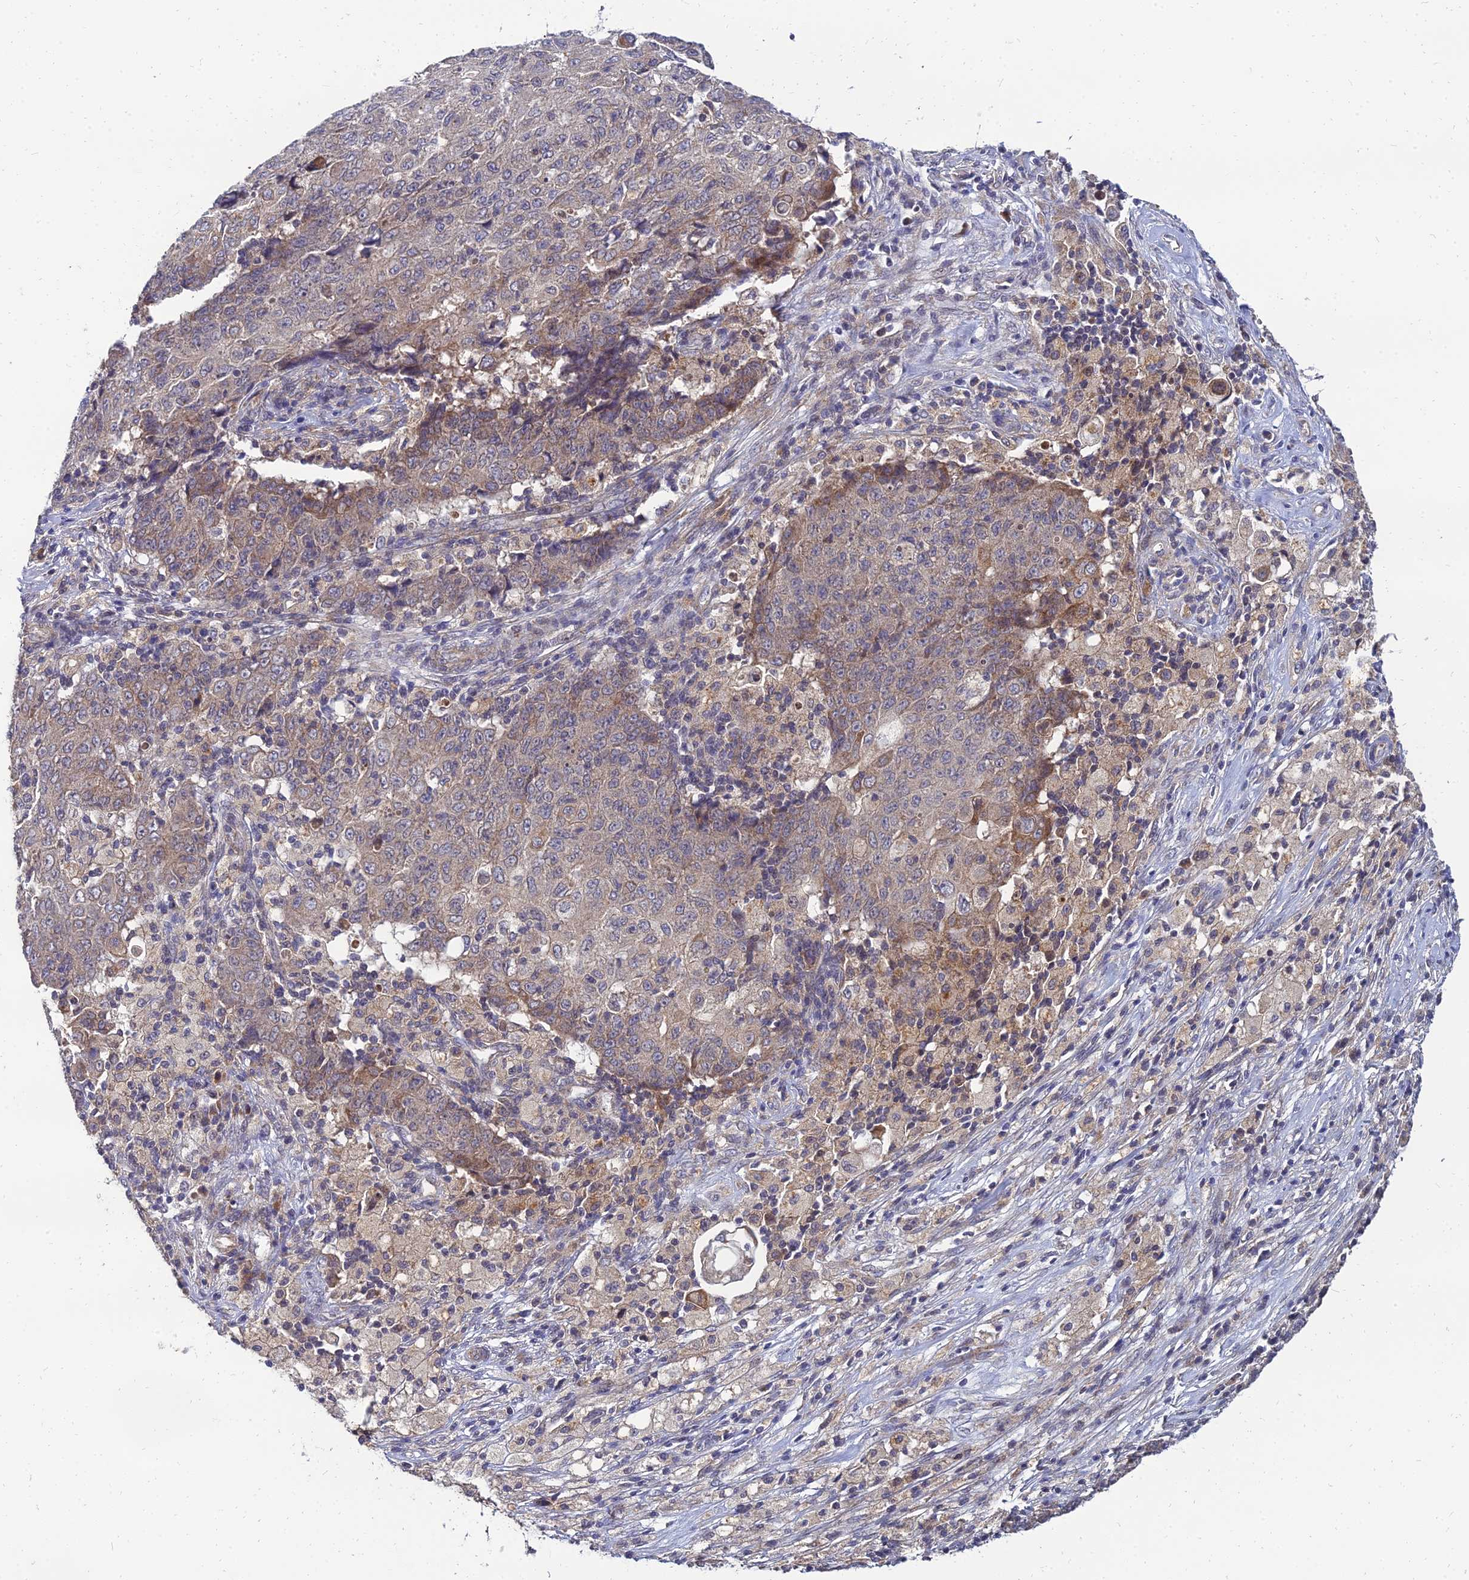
{"staining": {"intensity": "weak", "quantity": "25%-75%", "location": "cytoplasmic/membranous"}, "tissue": "ovarian cancer", "cell_type": "Tumor cells", "image_type": "cancer", "snomed": [{"axis": "morphology", "description": "Carcinoma, endometroid"}, {"axis": "topography", "description": "Ovary"}], "caption": "Ovarian endometroid carcinoma stained for a protein reveals weak cytoplasmic/membranous positivity in tumor cells.", "gene": "NPY", "patient": {"sex": "female", "age": 42}}